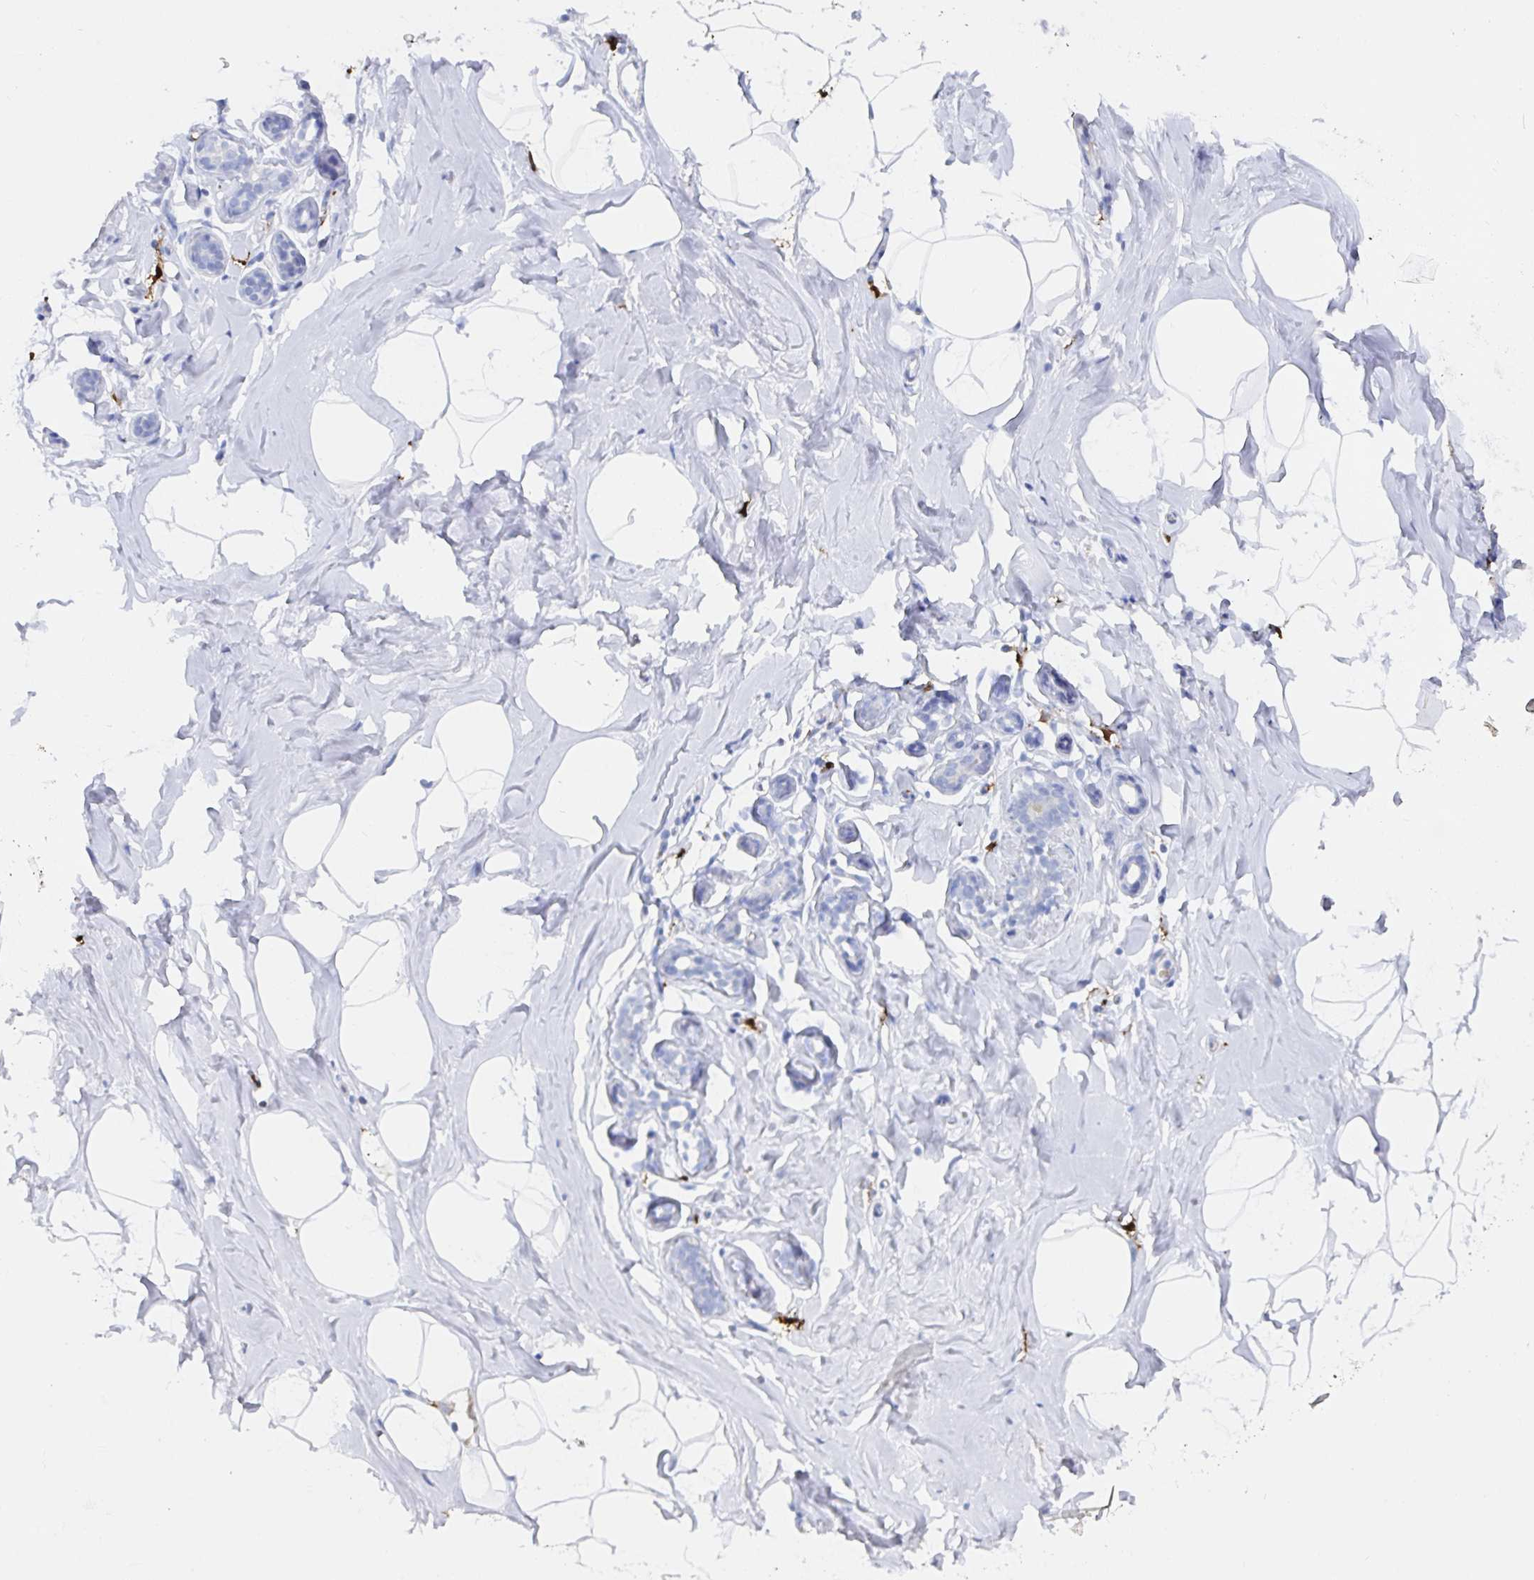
{"staining": {"intensity": "negative", "quantity": "none", "location": "none"}, "tissue": "breast", "cell_type": "Adipocytes", "image_type": "normal", "snomed": [{"axis": "morphology", "description": "Normal tissue, NOS"}, {"axis": "topography", "description": "Breast"}], "caption": "A micrograph of breast stained for a protein exhibits no brown staining in adipocytes.", "gene": "OR2A1", "patient": {"sex": "female", "age": 32}}